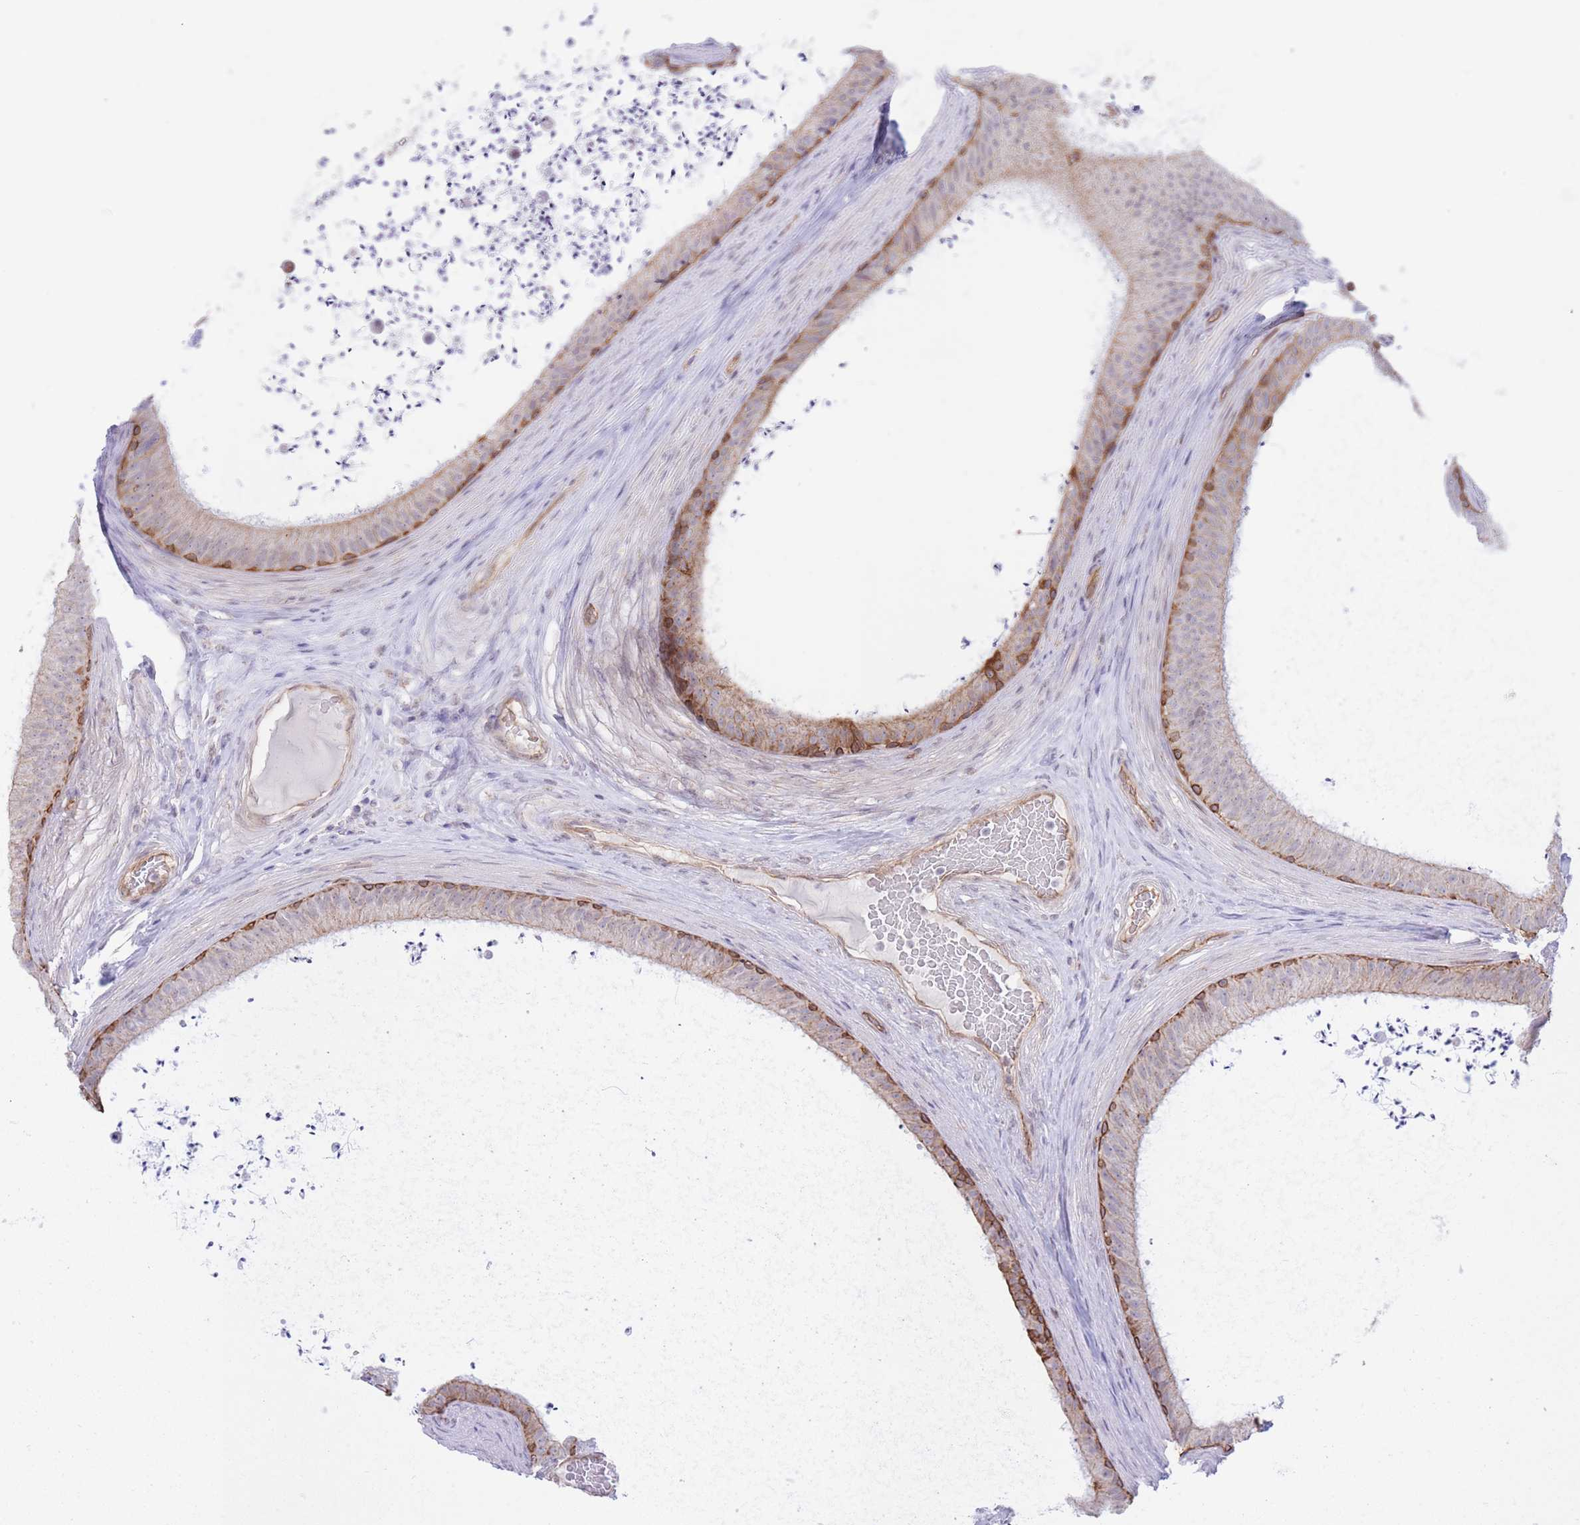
{"staining": {"intensity": "strong", "quantity": "<25%", "location": "cytoplasmic/membranous"}, "tissue": "epididymis", "cell_type": "Glandular cells", "image_type": "normal", "snomed": [{"axis": "morphology", "description": "Normal tissue, NOS"}, {"axis": "topography", "description": "Testis"}, {"axis": "topography", "description": "Epididymis"}], "caption": "Immunohistochemistry (IHC) image of unremarkable epididymis: human epididymis stained using immunohistochemistry reveals medium levels of strong protein expression localized specifically in the cytoplasmic/membranous of glandular cells, appearing as a cytoplasmic/membranous brown color.", "gene": "MRPS31", "patient": {"sex": "male", "age": 41}}